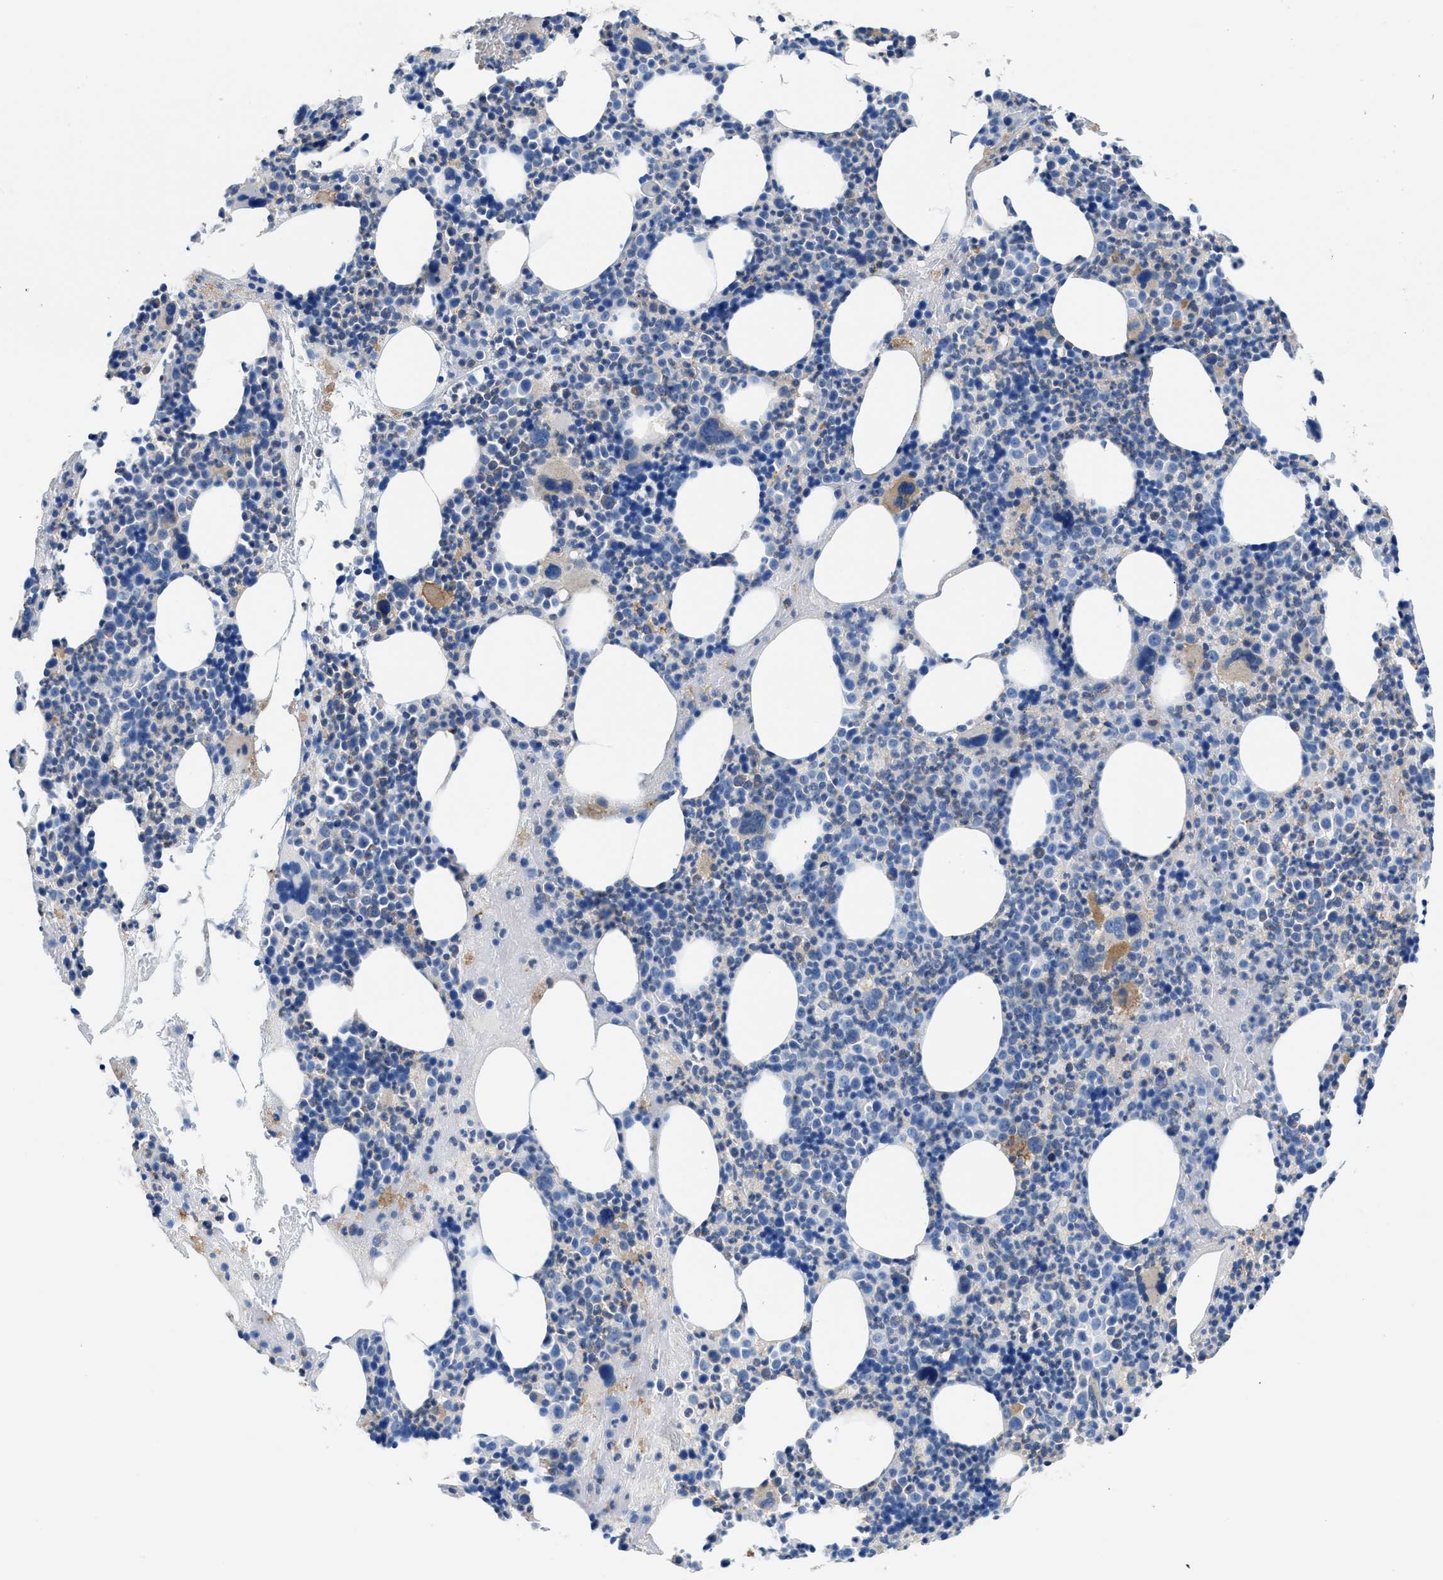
{"staining": {"intensity": "weak", "quantity": "<25%", "location": "cytoplasmic/membranous"}, "tissue": "bone marrow", "cell_type": "Hematopoietic cells", "image_type": "normal", "snomed": [{"axis": "morphology", "description": "Normal tissue, NOS"}, {"axis": "morphology", "description": "Inflammation, NOS"}, {"axis": "topography", "description": "Bone marrow"}], "caption": "Bone marrow stained for a protein using immunohistochemistry (IHC) displays no expression hematopoietic cells.", "gene": "SLC10A6", "patient": {"sex": "male", "age": 73}}